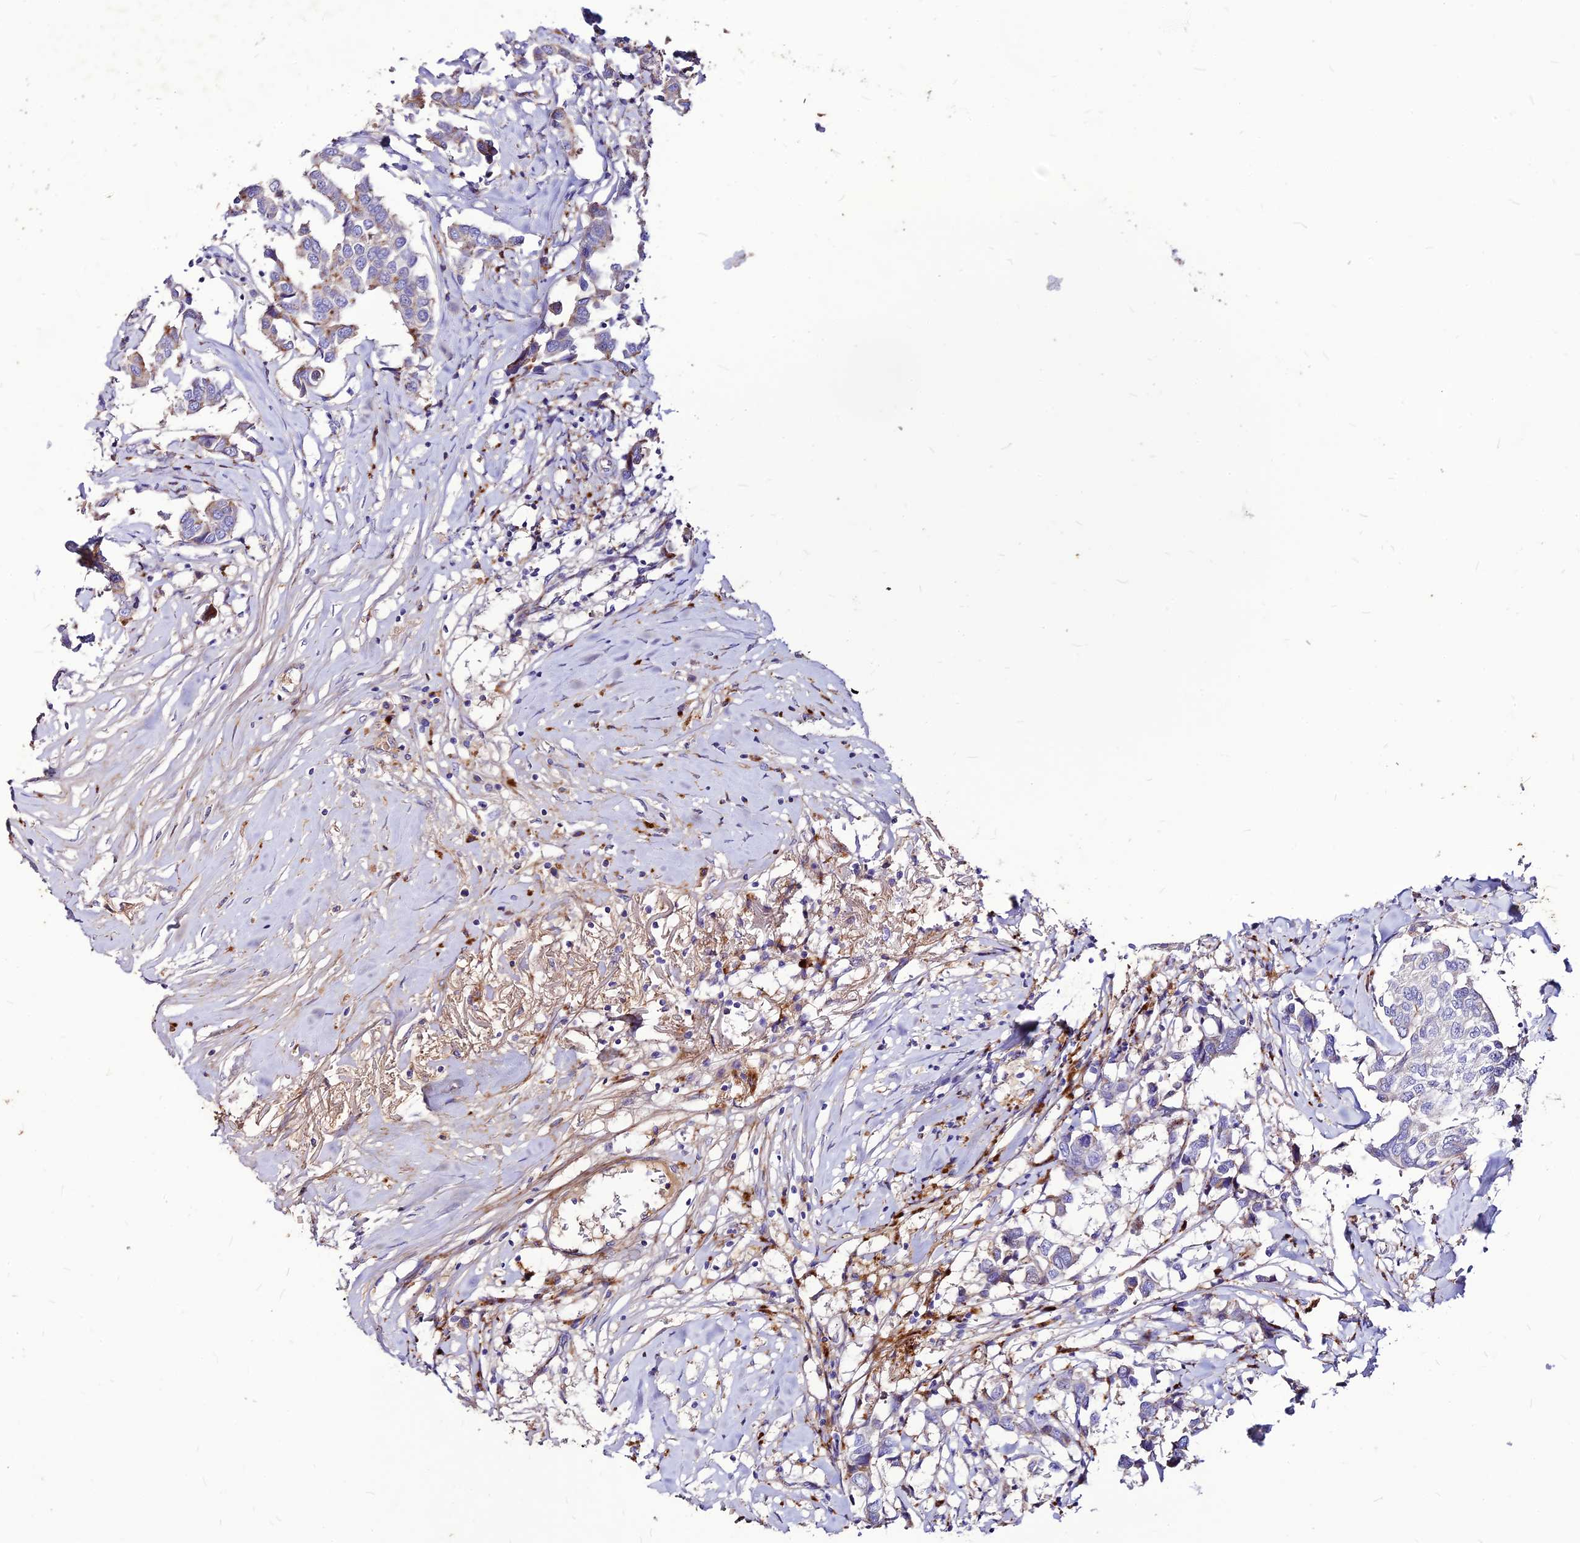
{"staining": {"intensity": "negative", "quantity": "none", "location": "none"}, "tissue": "breast cancer", "cell_type": "Tumor cells", "image_type": "cancer", "snomed": [{"axis": "morphology", "description": "Duct carcinoma"}, {"axis": "topography", "description": "Breast"}], "caption": "There is no significant positivity in tumor cells of breast intraductal carcinoma.", "gene": "RIMOC1", "patient": {"sex": "female", "age": 80}}